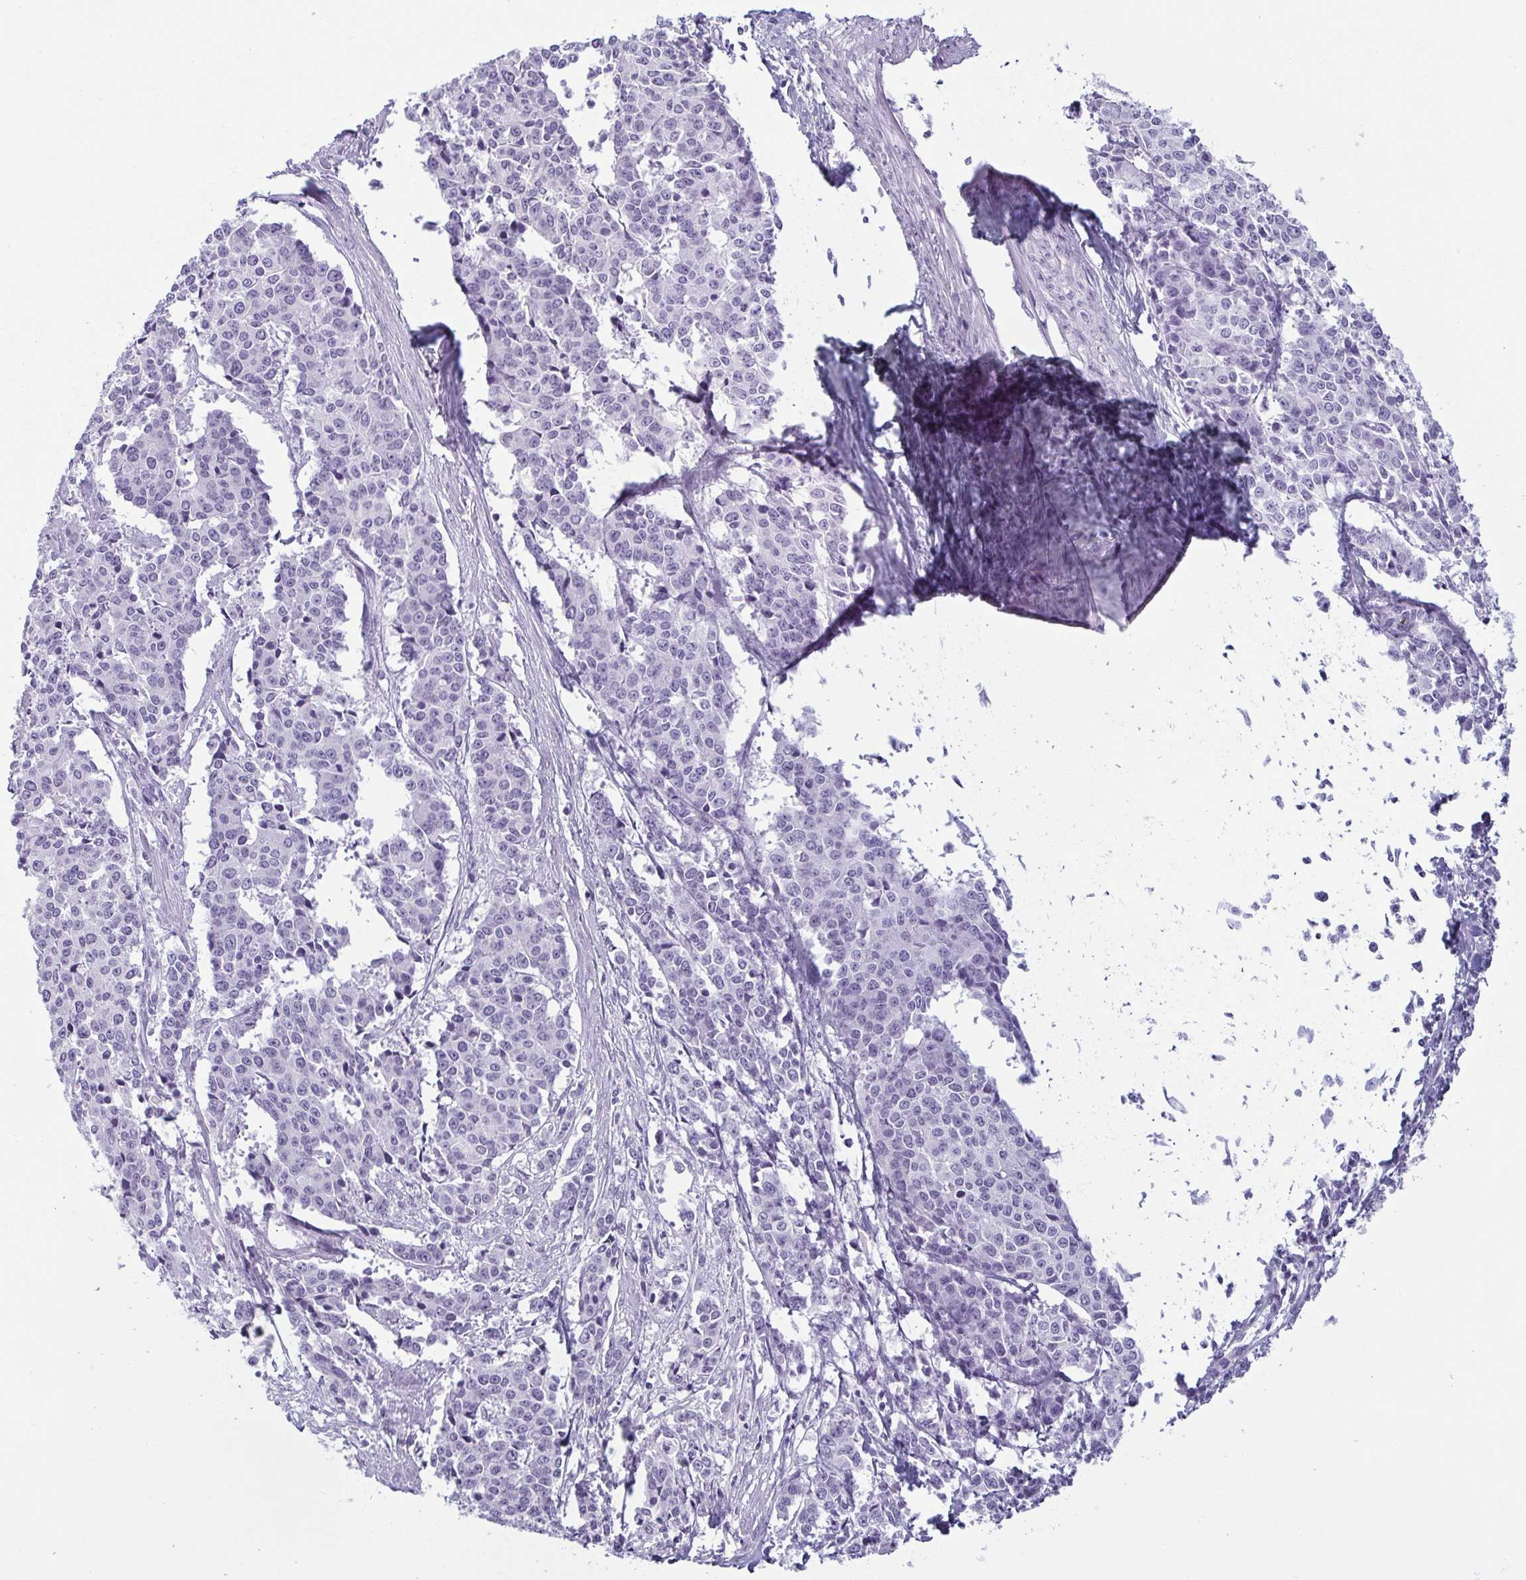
{"staining": {"intensity": "negative", "quantity": "none", "location": "none"}, "tissue": "cervical cancer", "cell_type": "Tumor cells", "image_type": "cancer", "snomed": [{"axis": "morphology", "description": "Squamous cell carcinoma, NOS"}, {"axis": "topography", "description": "Cervix"}], "caption": "A histopathology image of squamous cell carcinoma (cervical) stained for a protein reveals no brown staining in tumor cells.", "gene": "KRT78", "patient": {"sex": "female", "age": 28}}